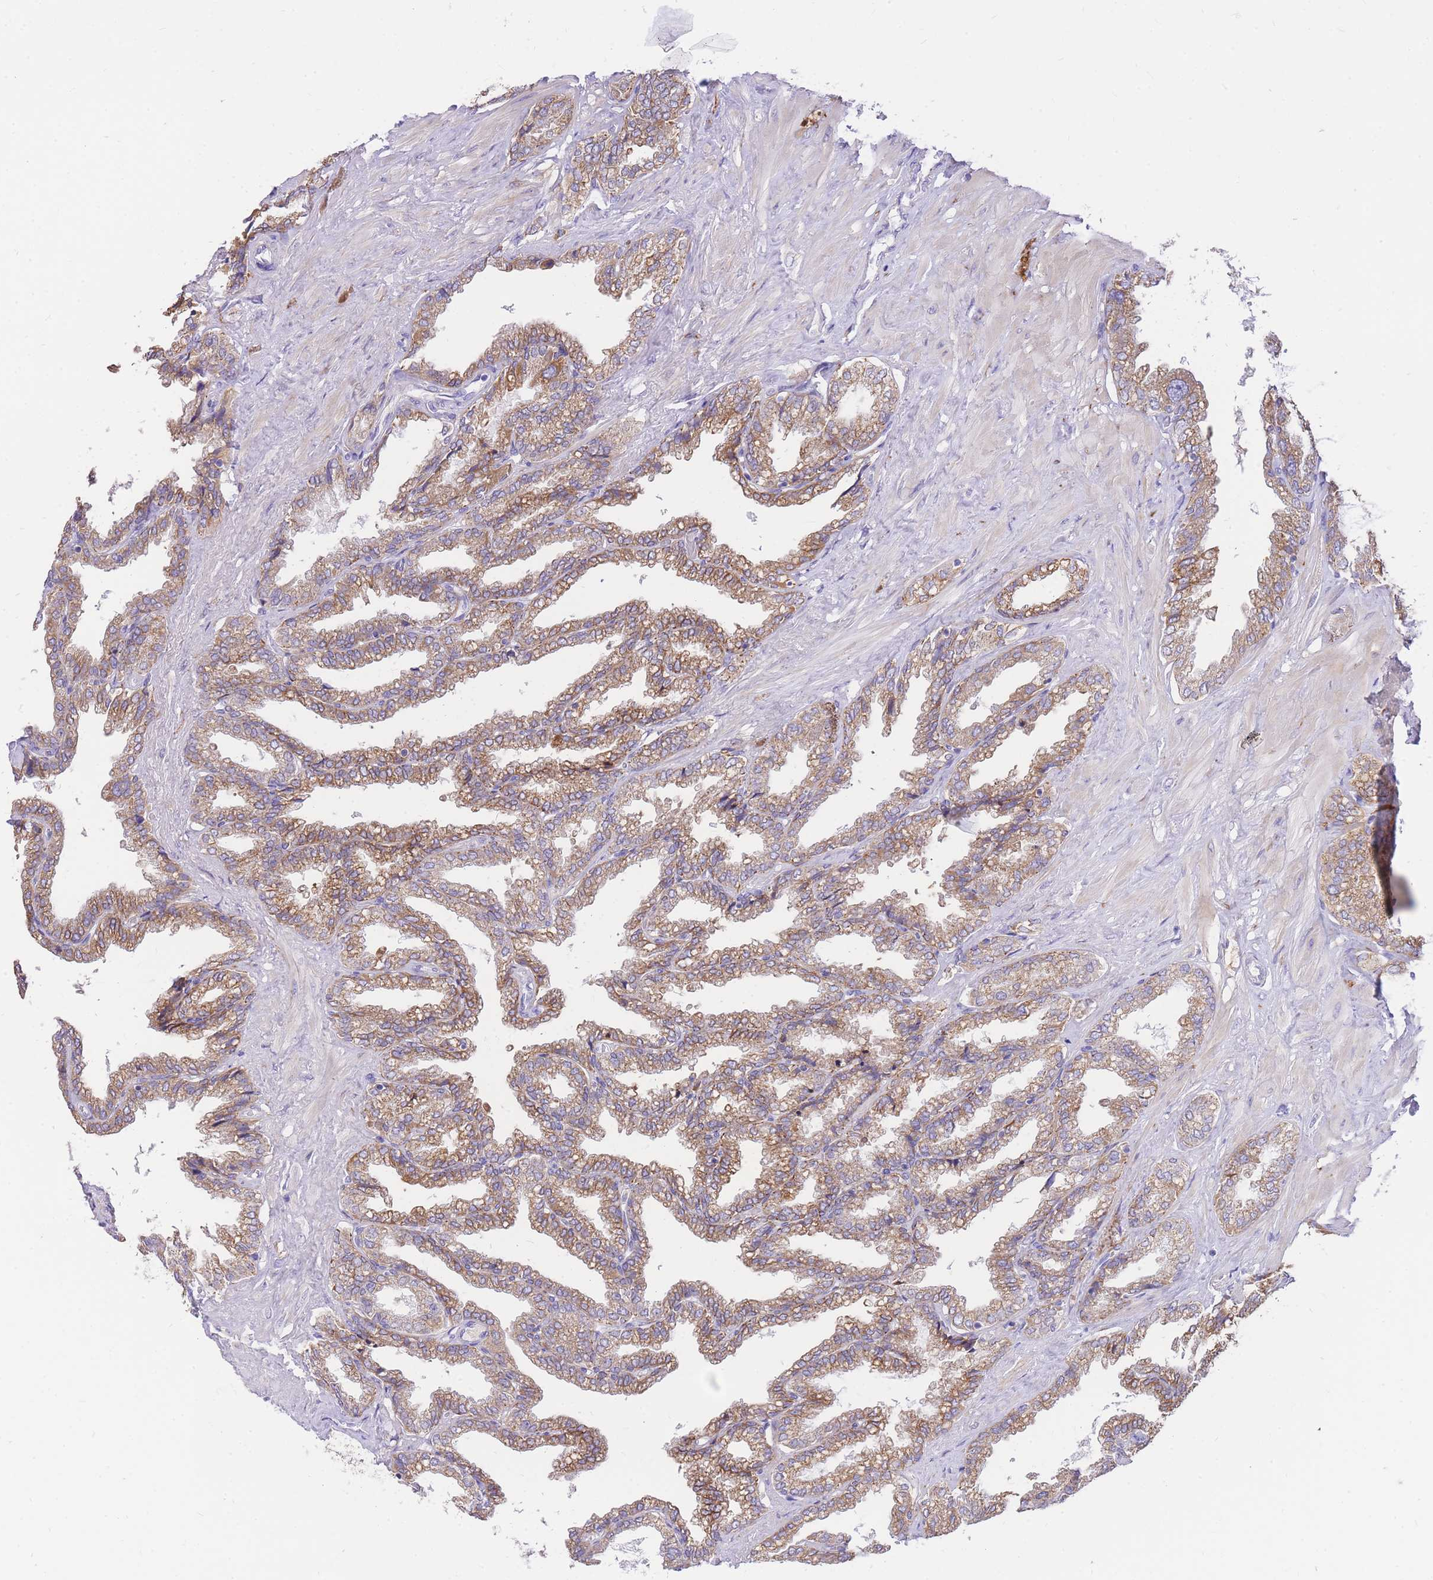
{"staining": {"intensity": "moderate", "quantity": ">75%", "location": "cytoplasmic/membranous"}, "tissue": "seminal vesicle", "cell_type": "Glandular cells", "image_type": "normal", "snomed": [{"axis": "morphology", "description": "Normal tissue, NOS"}, {"axis": "topography", "description": "Seminal veicle"}], "caption": "DAB immunohistochemical staining of normal human seminal vesicle displays moderate cytoplasmic/membranous protein staining in approximately >75% of glandular cells. (DAB = brown stain, brightfield microscopy at high magnification).", "gene": "C2orf88", "patient": {"sex": "male", "age": 46}}